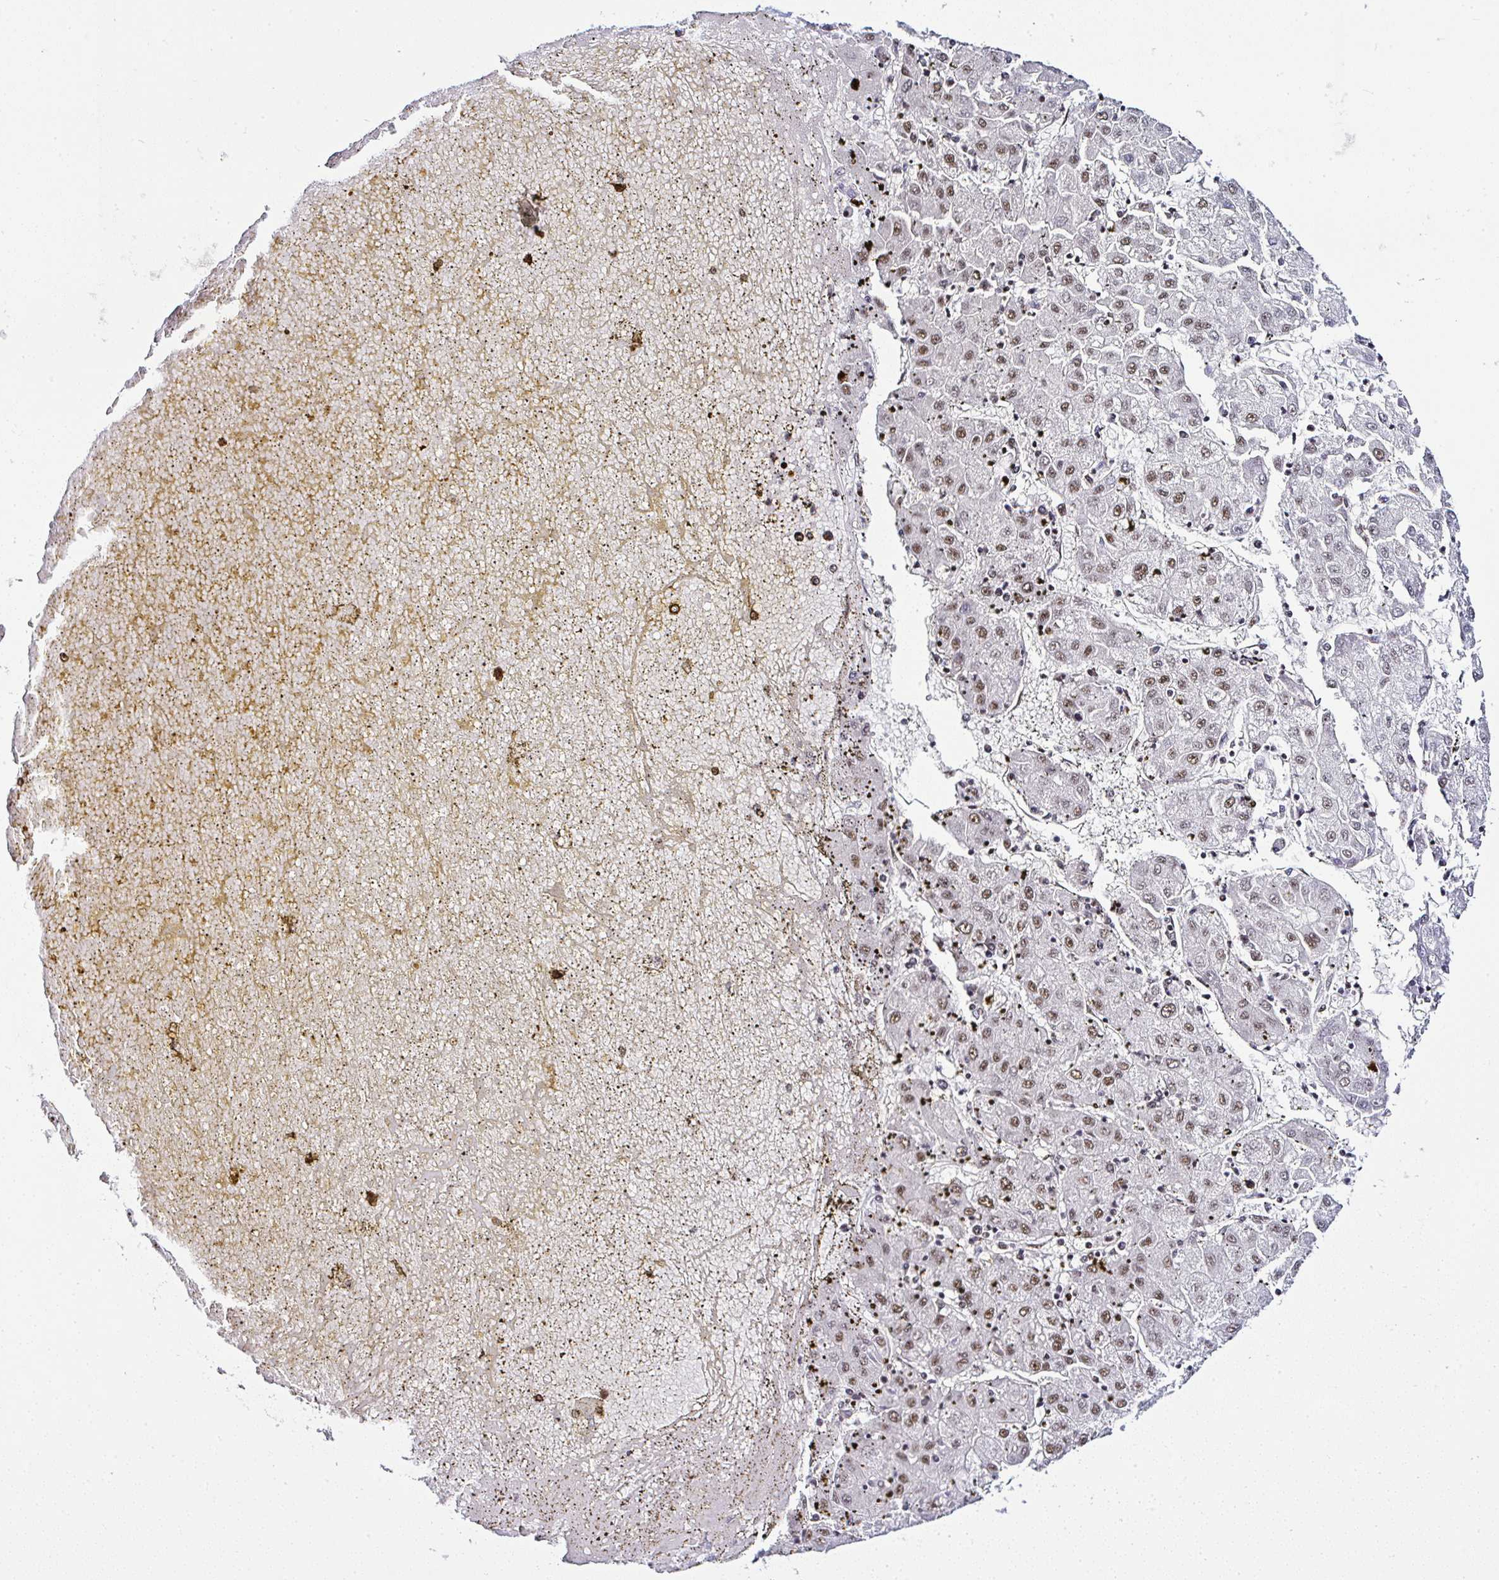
{"staining": {"intensity": "moderate", "quantity": ">75%", "location": "nuclear"}, "tissue": "liver cancer", "cell_type": "Tumor cells", "image_type": "cancer", "snomed": [{"axis": "morphology", "description": "Carcinoma, Hepatocellular, NOS"}, {"axis": "topography", "description": "Liver"}], "caption": "Immunohistochemical staining of human liver hepatocellular carcinoma demonstrates medium levels of moderate nuclear expression in about >75% of tumor cells.", "gene": "PTPN2", "patient": {"sex": "male", "age": 72}}